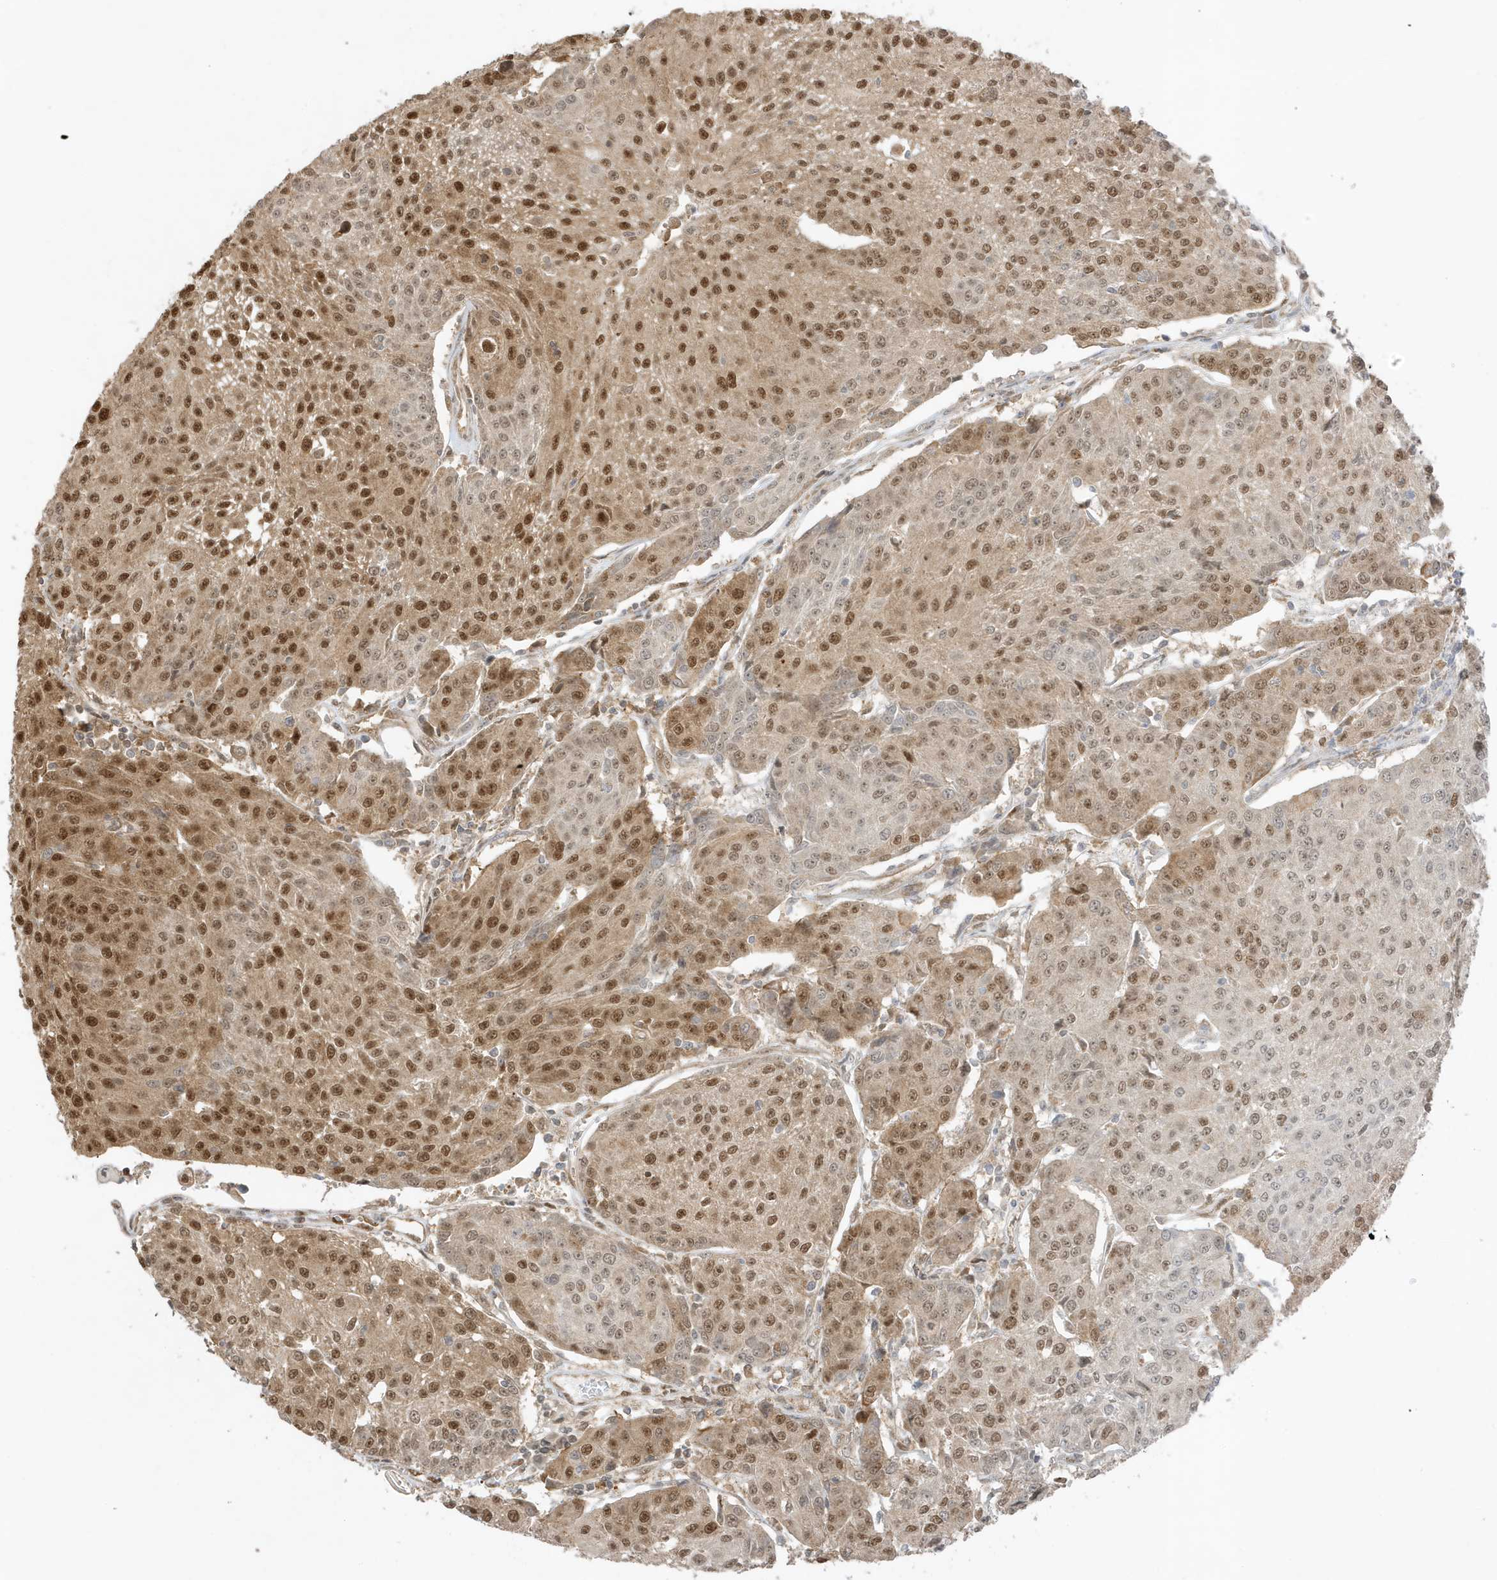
{"staining": {"intensity": "moderate", "quantity": ">75%", "location": "cytoplasmic/membranous,nuclear"}, "tissue": "urothelial cancer", "cell_type": "Tumor cells", "image_type": "cancer", "snomed": [{"axis": "morphology", "description": "Urothelial carcinoma, High grade"}, {"axis": "topography", "description": "Urinary bladder"}], "caption": "This image displays urothelial cancer stained with immunohistochemistry (IHC) to label a protein in brown. The cytoplasmic/membranous and nuclear of tumor cells show moderate positivity for the protein. Nuclei are counter-stained blue.", "gene": "ZBTB41", "patient": {"sex": "female", "age": 85}}